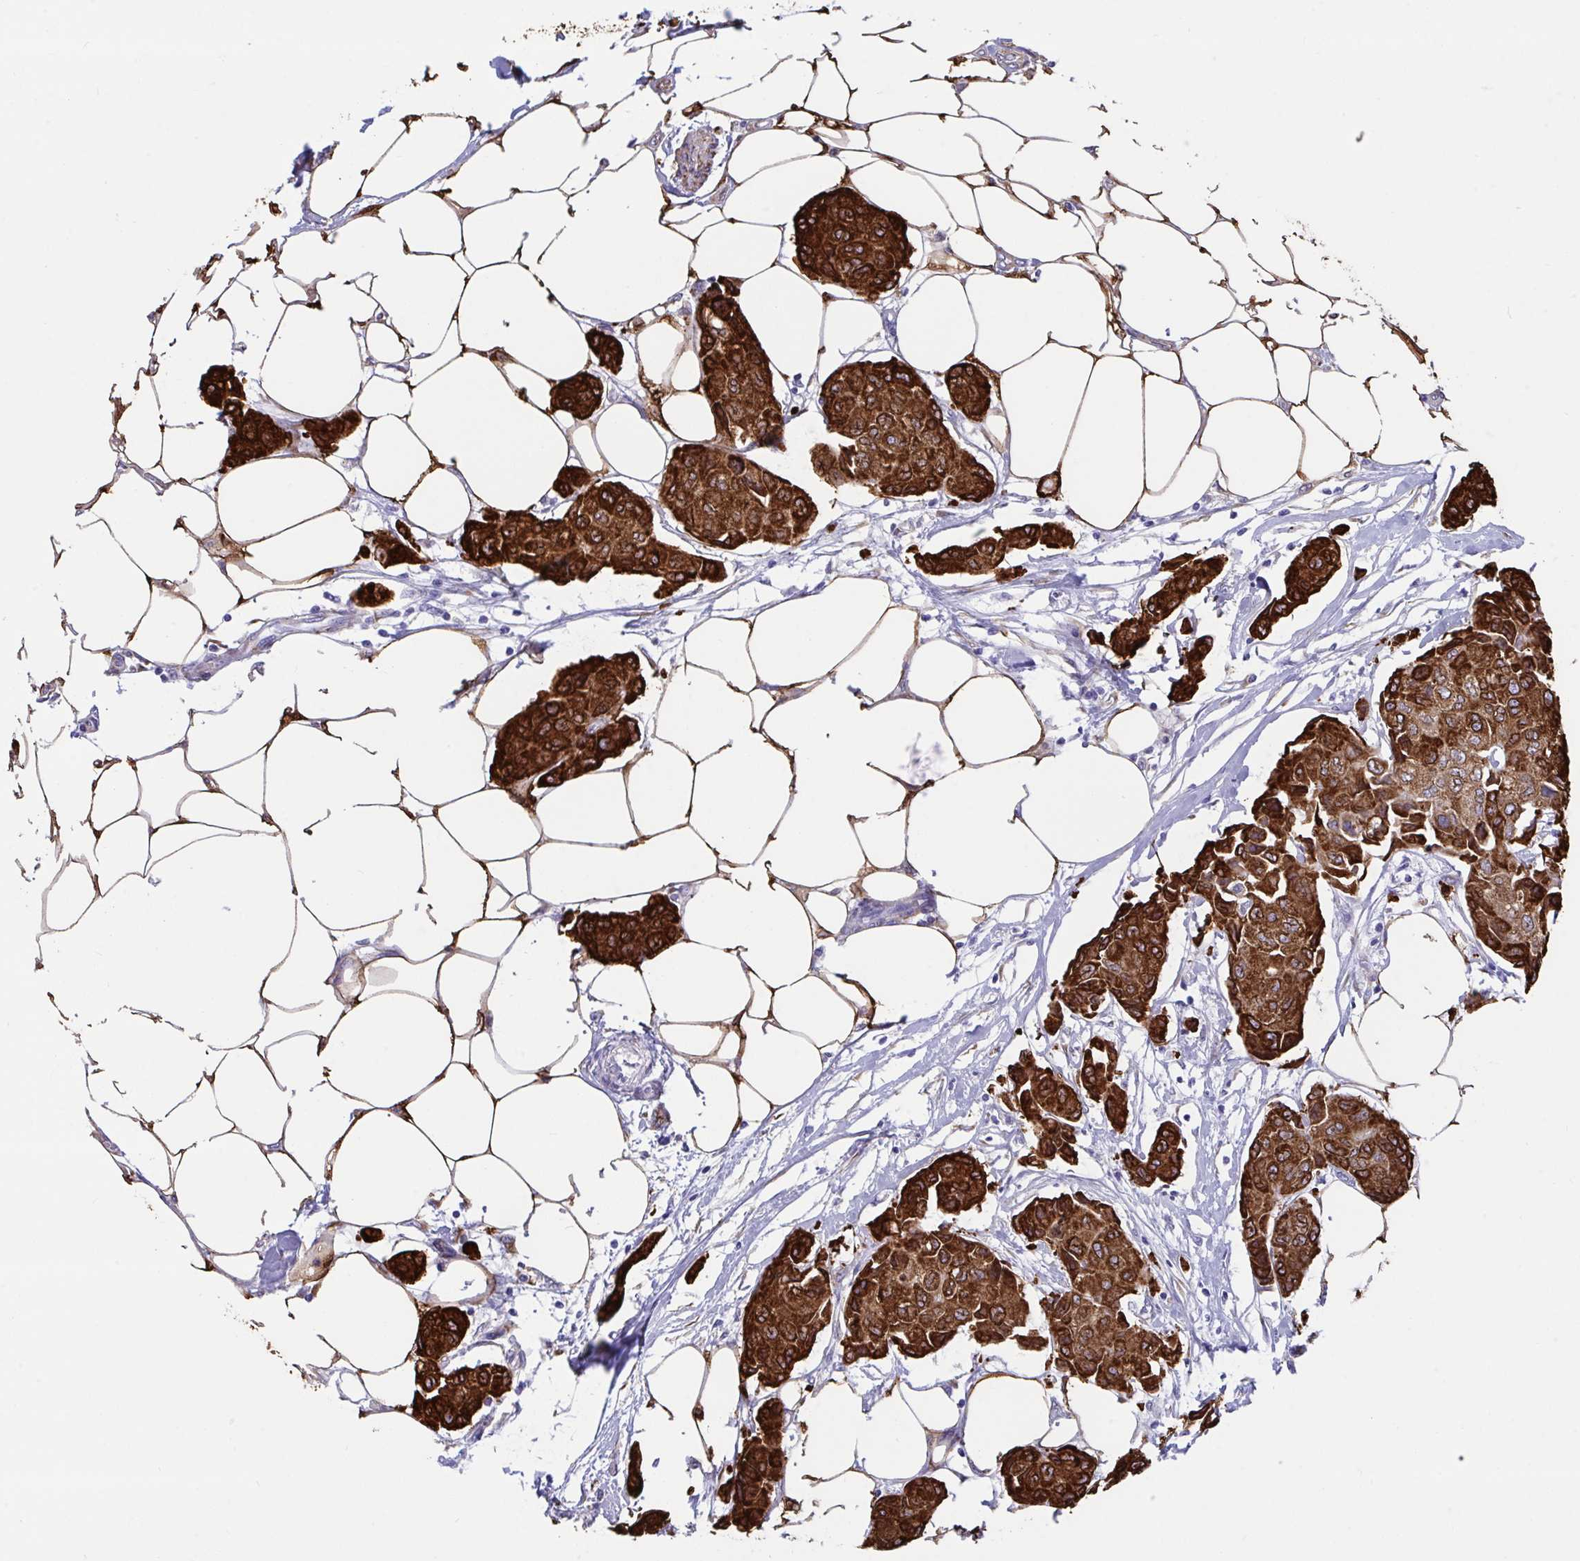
{"staining": {"intensity": "strong", "quantity": ">75%", "location": "cytoplasmic/membranous"}, "tissue": "breast cancer", "cell_type": "Tumor cells", "image_type": "cancer", "snomed": [{"axis": "morphology", "description": "Duct carcinoma"}, {"axis": "topography", "description": "Breast"}, {"axis": "topography", "description": "Lymph node"}], "caption": "High-magnification brightfield microscopy of breast intraductal carcinoma stained with DAB (brown) and counterstained with hematoxylin (blue). tumor cells exhibit strong cytoplasmic/membranous expression is appreciated in approximately>75% of cells.", "gene": "ASPH", "patient": {"sex": "female", "age": 80}}